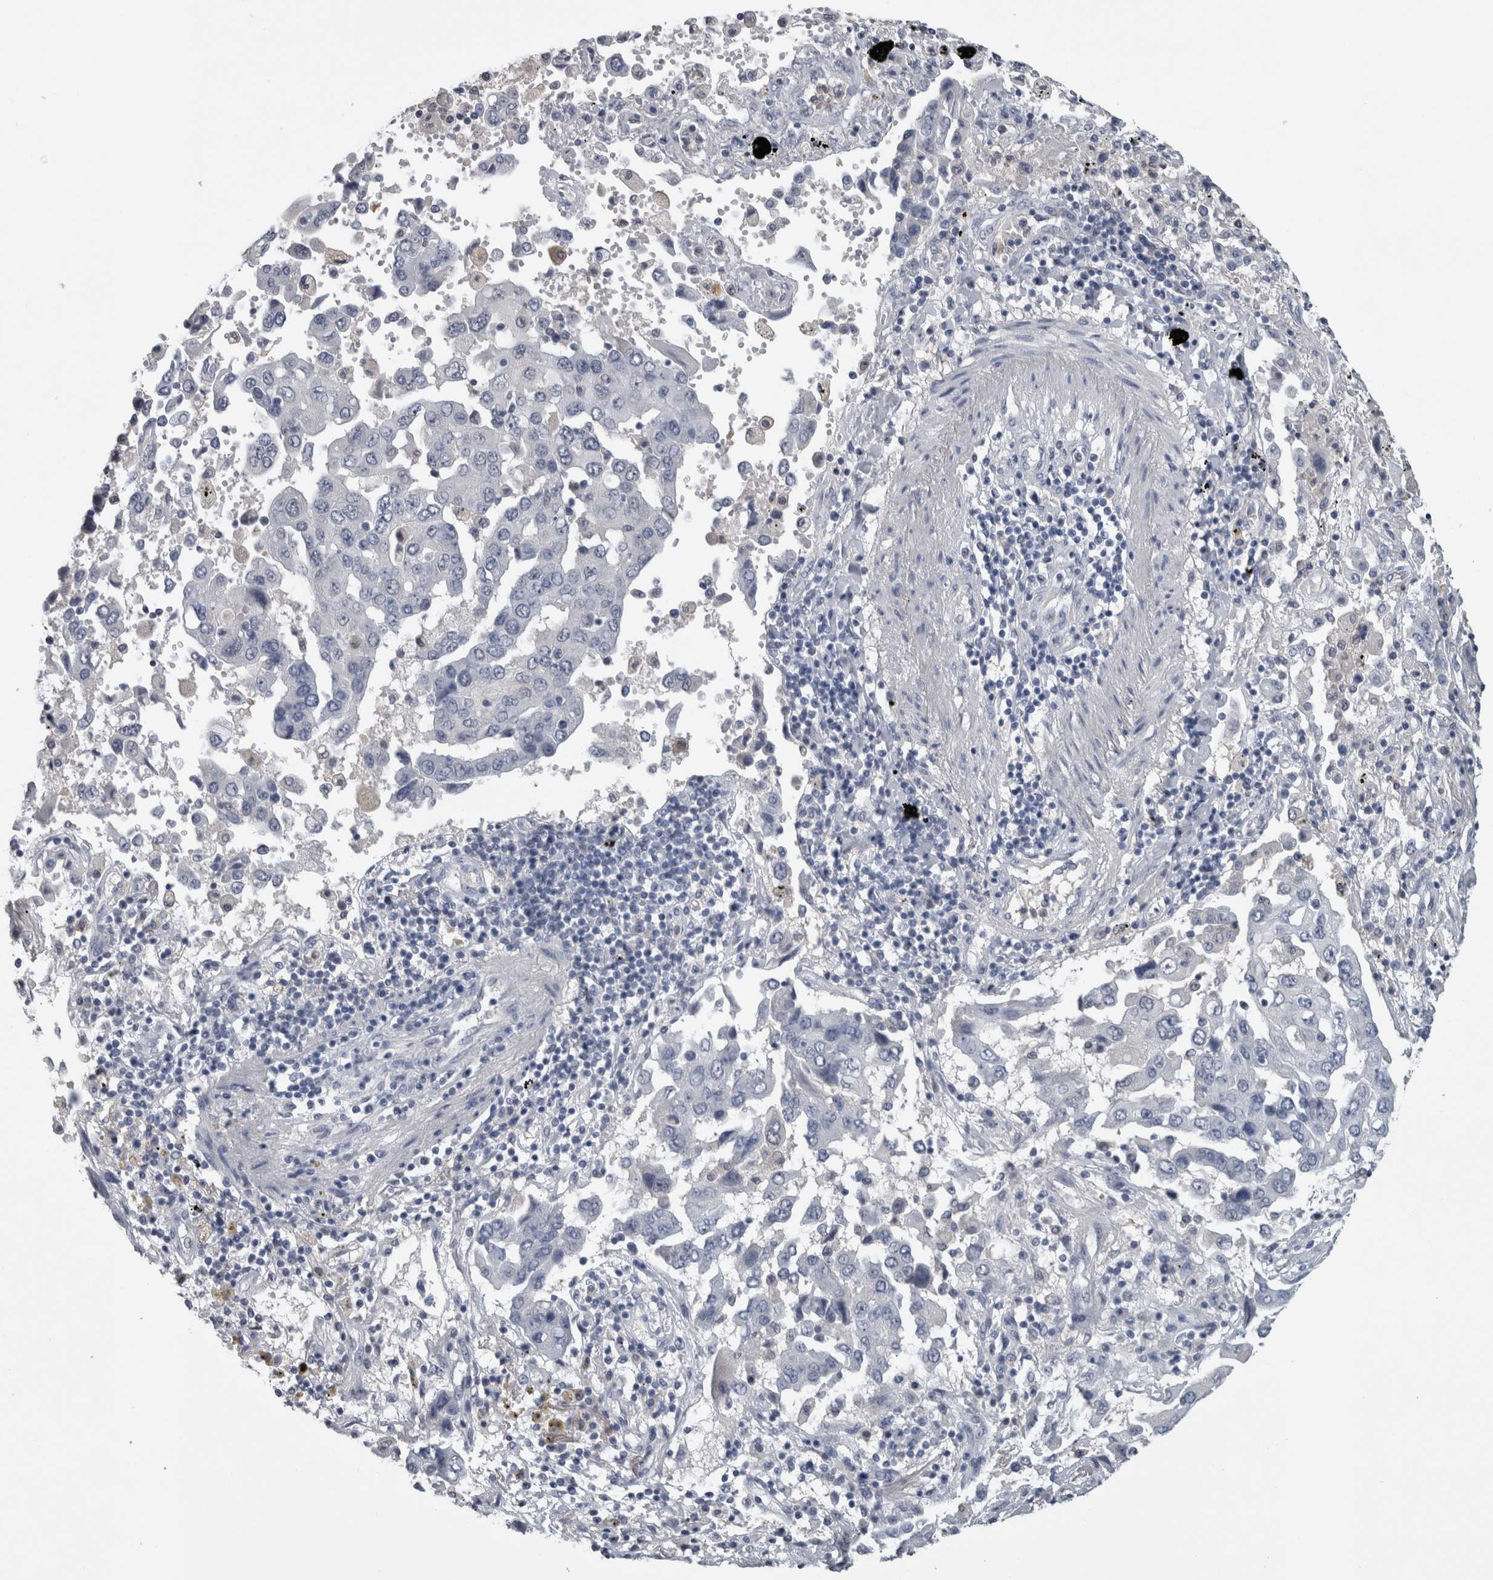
{"staining": {"intensity": "negative", "quantity": "none", "location": "none"}, "tissue": "lung cancer", "cell_type": "Tumor cells", "image_type": "cancer", "snomed": [{"axis": "morphology", "description": "Adenocarcinoma, NOS"}, {"axis": "topography", "description": "Lung"}], "caption": "IHC micrograph of neoplastic tissue: human lung cancer stained with DAB (3,3'-diaminobenzidine) displays no significant protein positivity in tumor cells.", "gene": "NAPRT", "patient": {"sex": "female", "age": 65}}